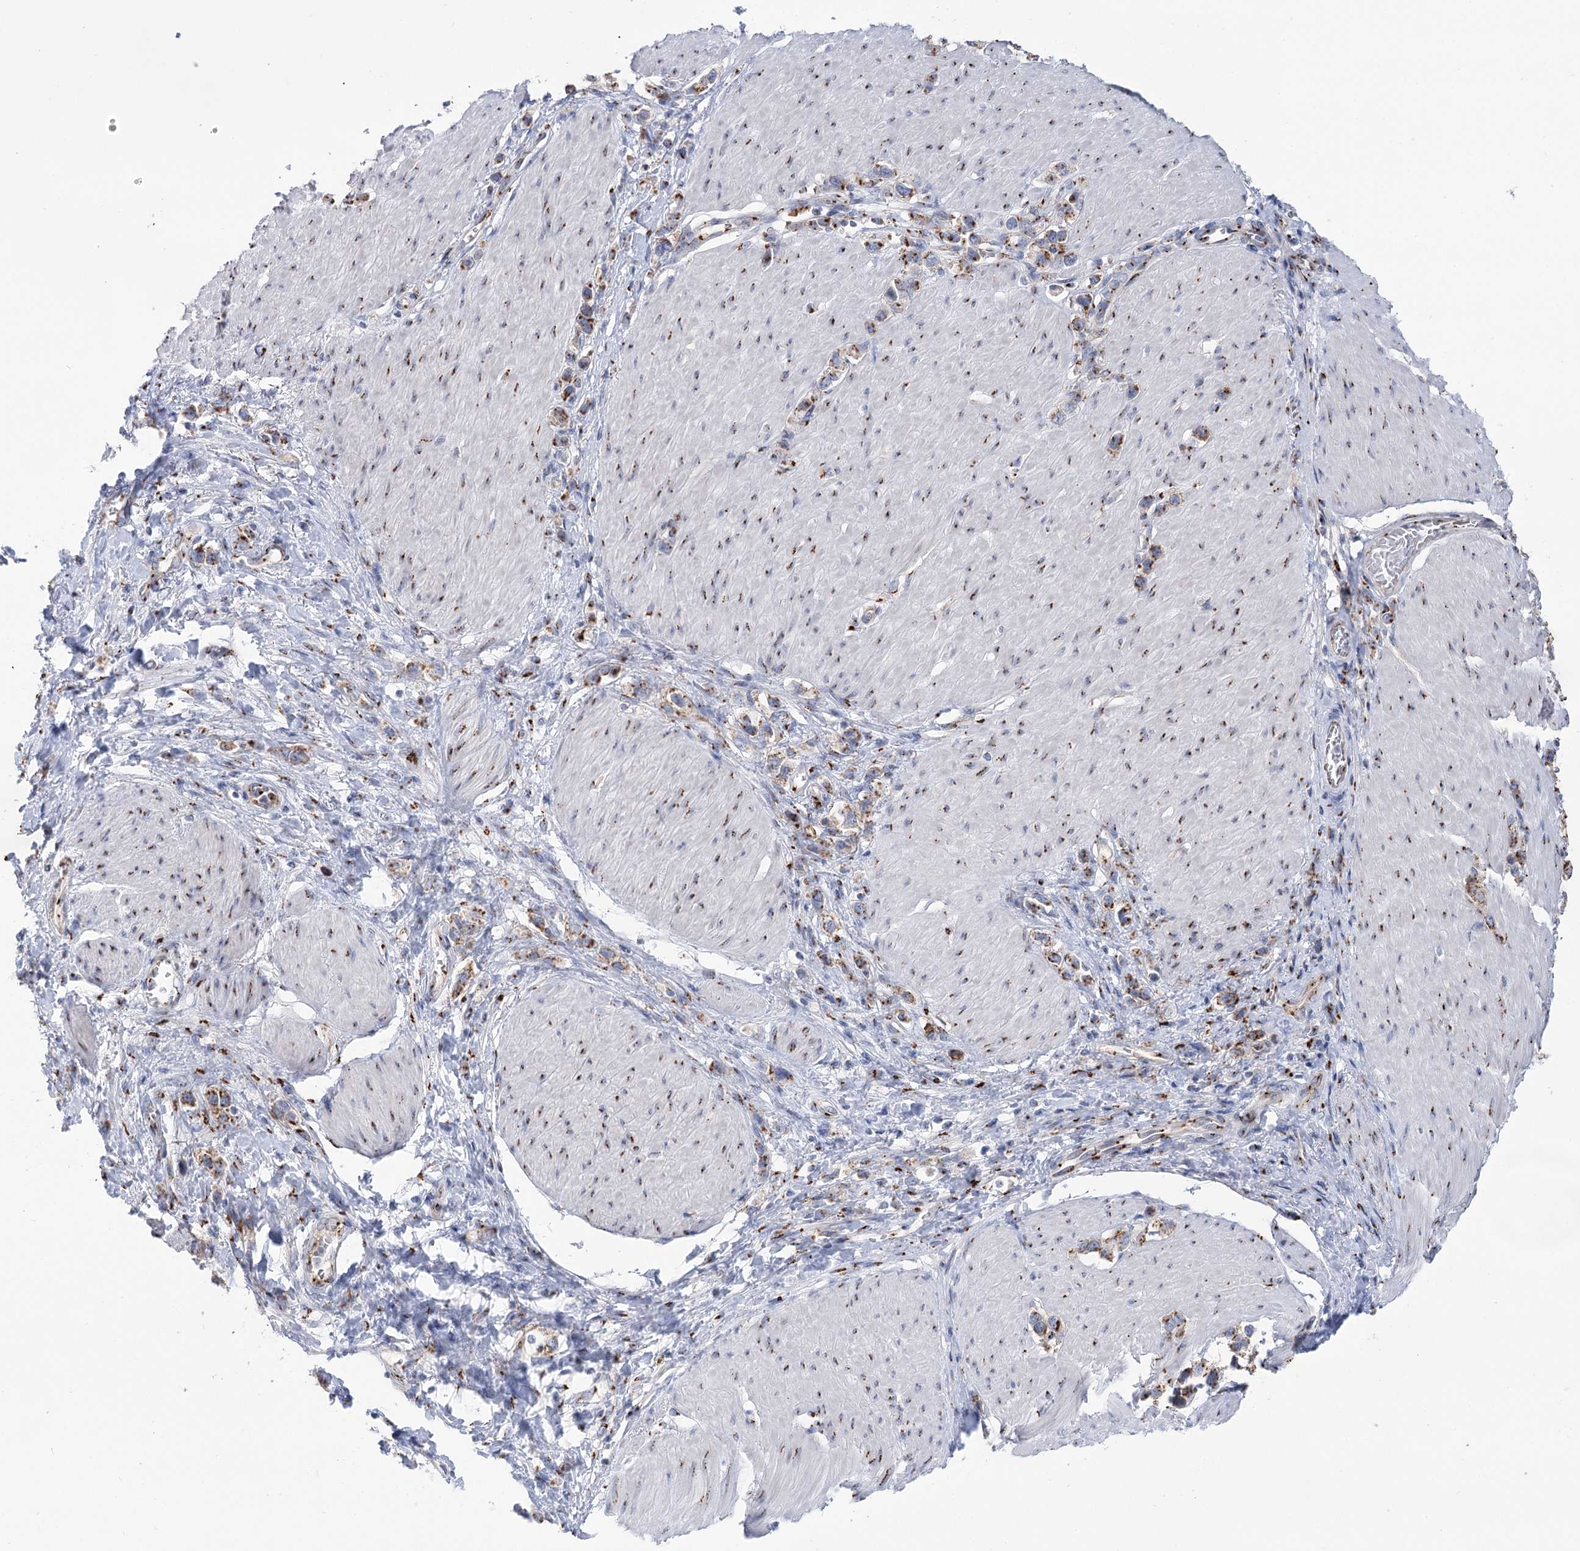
{"staining": {"intensity": "moderate", "quantity": ">75%", "location": "cytoplasmic/membranous"}, "tissue": "stomach cancer", "cell_type": "Tumor cells", "image_type": "cancer", "snomed": [{"axis": "morphology", "description": "Normal tissue, NOS"}, {"axis": "morphology", "description": "Adenocarcinoma, NOS"}, {"axis": "topography", "description": "Stomach, upper"}, {"axis": "topography", "description": "Stomach"}], "caption": "Immunohistochemistry of adenocarcinoma (stomach) reveals medium levels of moderate cytoplasmic/membranous expression in approximately >75% of tumor cells. The protein of interest is stained brown, and the nuclei are stained in blue (DAB IHC with brightfield microscopy, high magnification).", "gene": "TMEM165", "patient": {"sex": "female", "age": 65}}